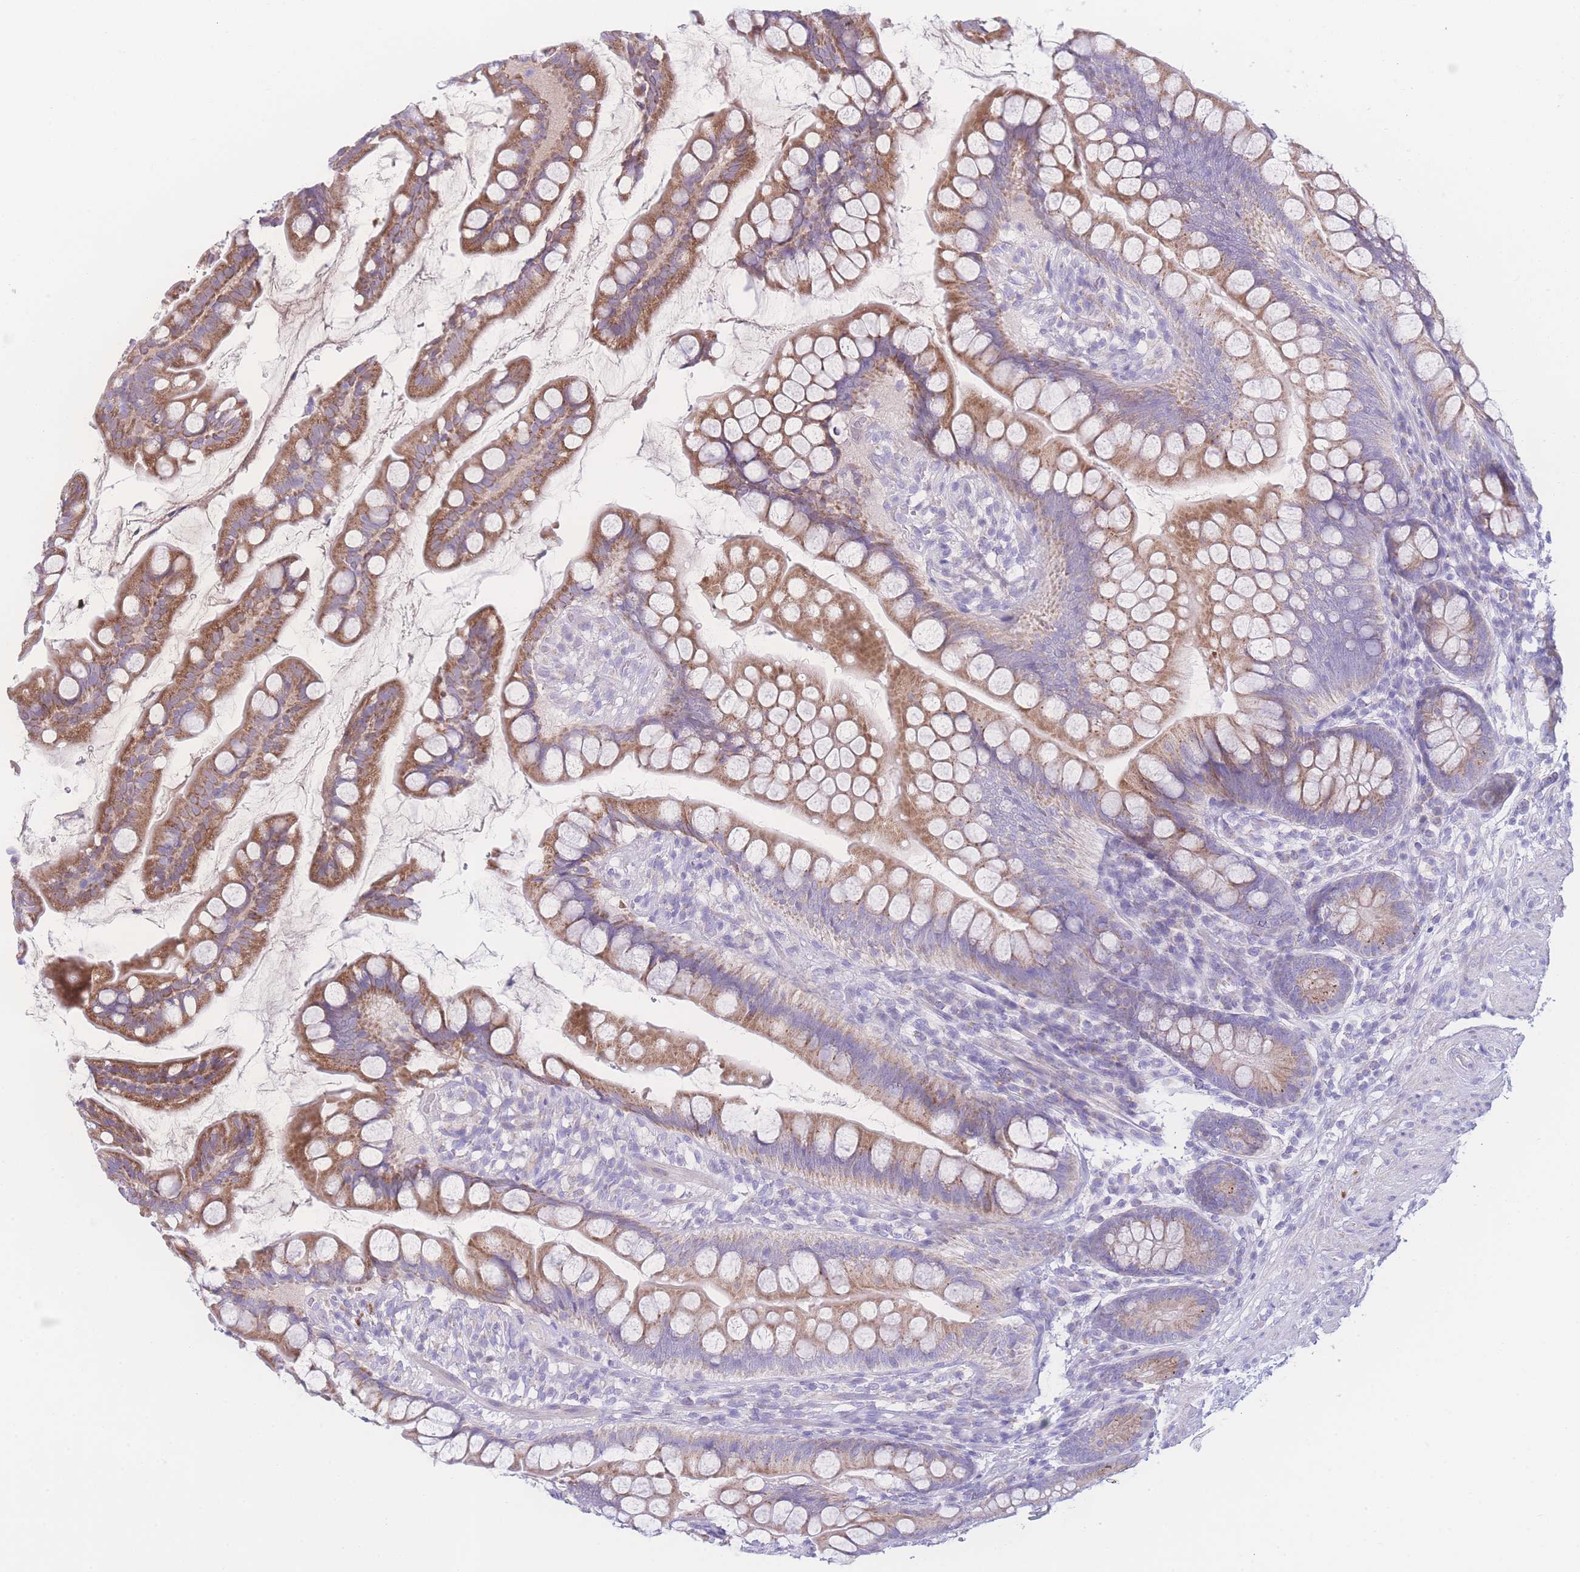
{"staining": {"intensity": "moderate", "quantity": ">75%", "location": "cytoplasmic/membranous"}, "tissue": "small intestine", "cell_type": "Glandular cells", "image_type": "normal", "snomed": [{"axis": "morphology", "description": "Normal tissue, NOS"}, {"axis": "topography", "description": "Small intestine"}], "caption": "Immunohistochemistry (IHC) photomicrograph of benign human small intestine stained for a protein (brown), which exhibits medium levels of moderate cytoplasmic/membranous staining in about >75% of glandular cells.", "gene": "NBEAL1", "patient": {"sex": "male", "age": 70}}